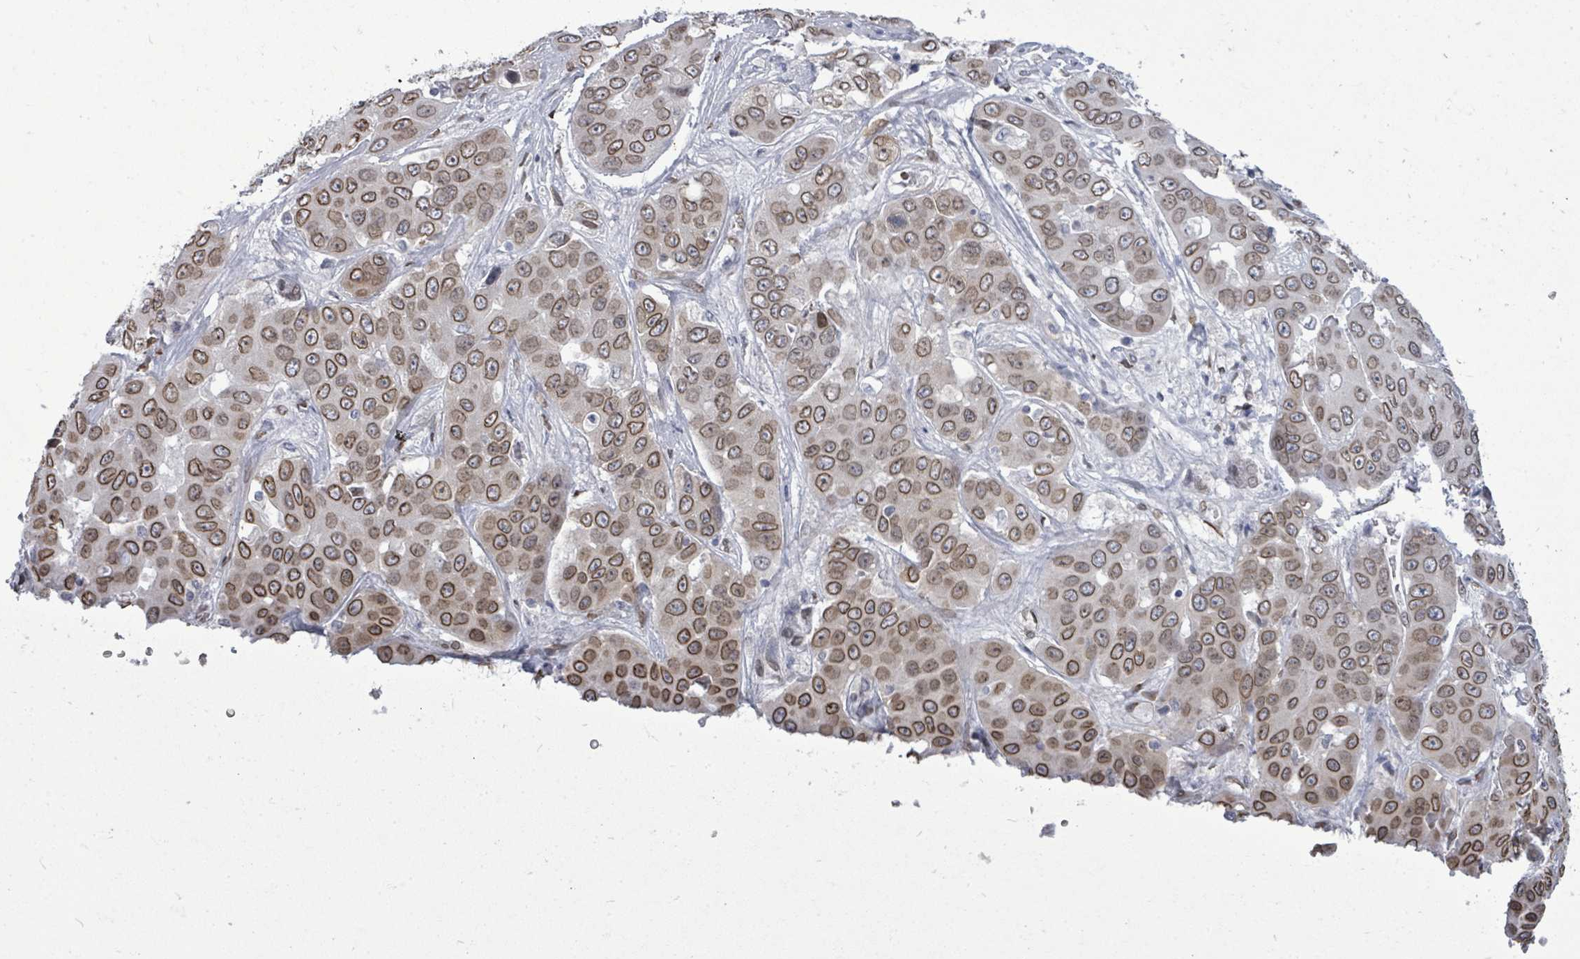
{"staining": {"intensity": "moderate", "quantity": ">75%", "location": "cytoplasmic/membranous,nuclear"}, "tissue": "liver cancer", "cell_type": "Tumor cells", "image_type": "cancer", "snomed": [{"axis": "morphology", "description": "Cholangiocarcinoma"}, {"axis": "topography", "description": "Liver"}], "caption": "This is a micrograph of immunohistochemistry staining of liver cancer, which shows moderate staining in the cytoplasmic/membranous and nuclear of tumor cells.", "gene": "ARFGAP1", "patient": {"sex": "female", "age": 52}}